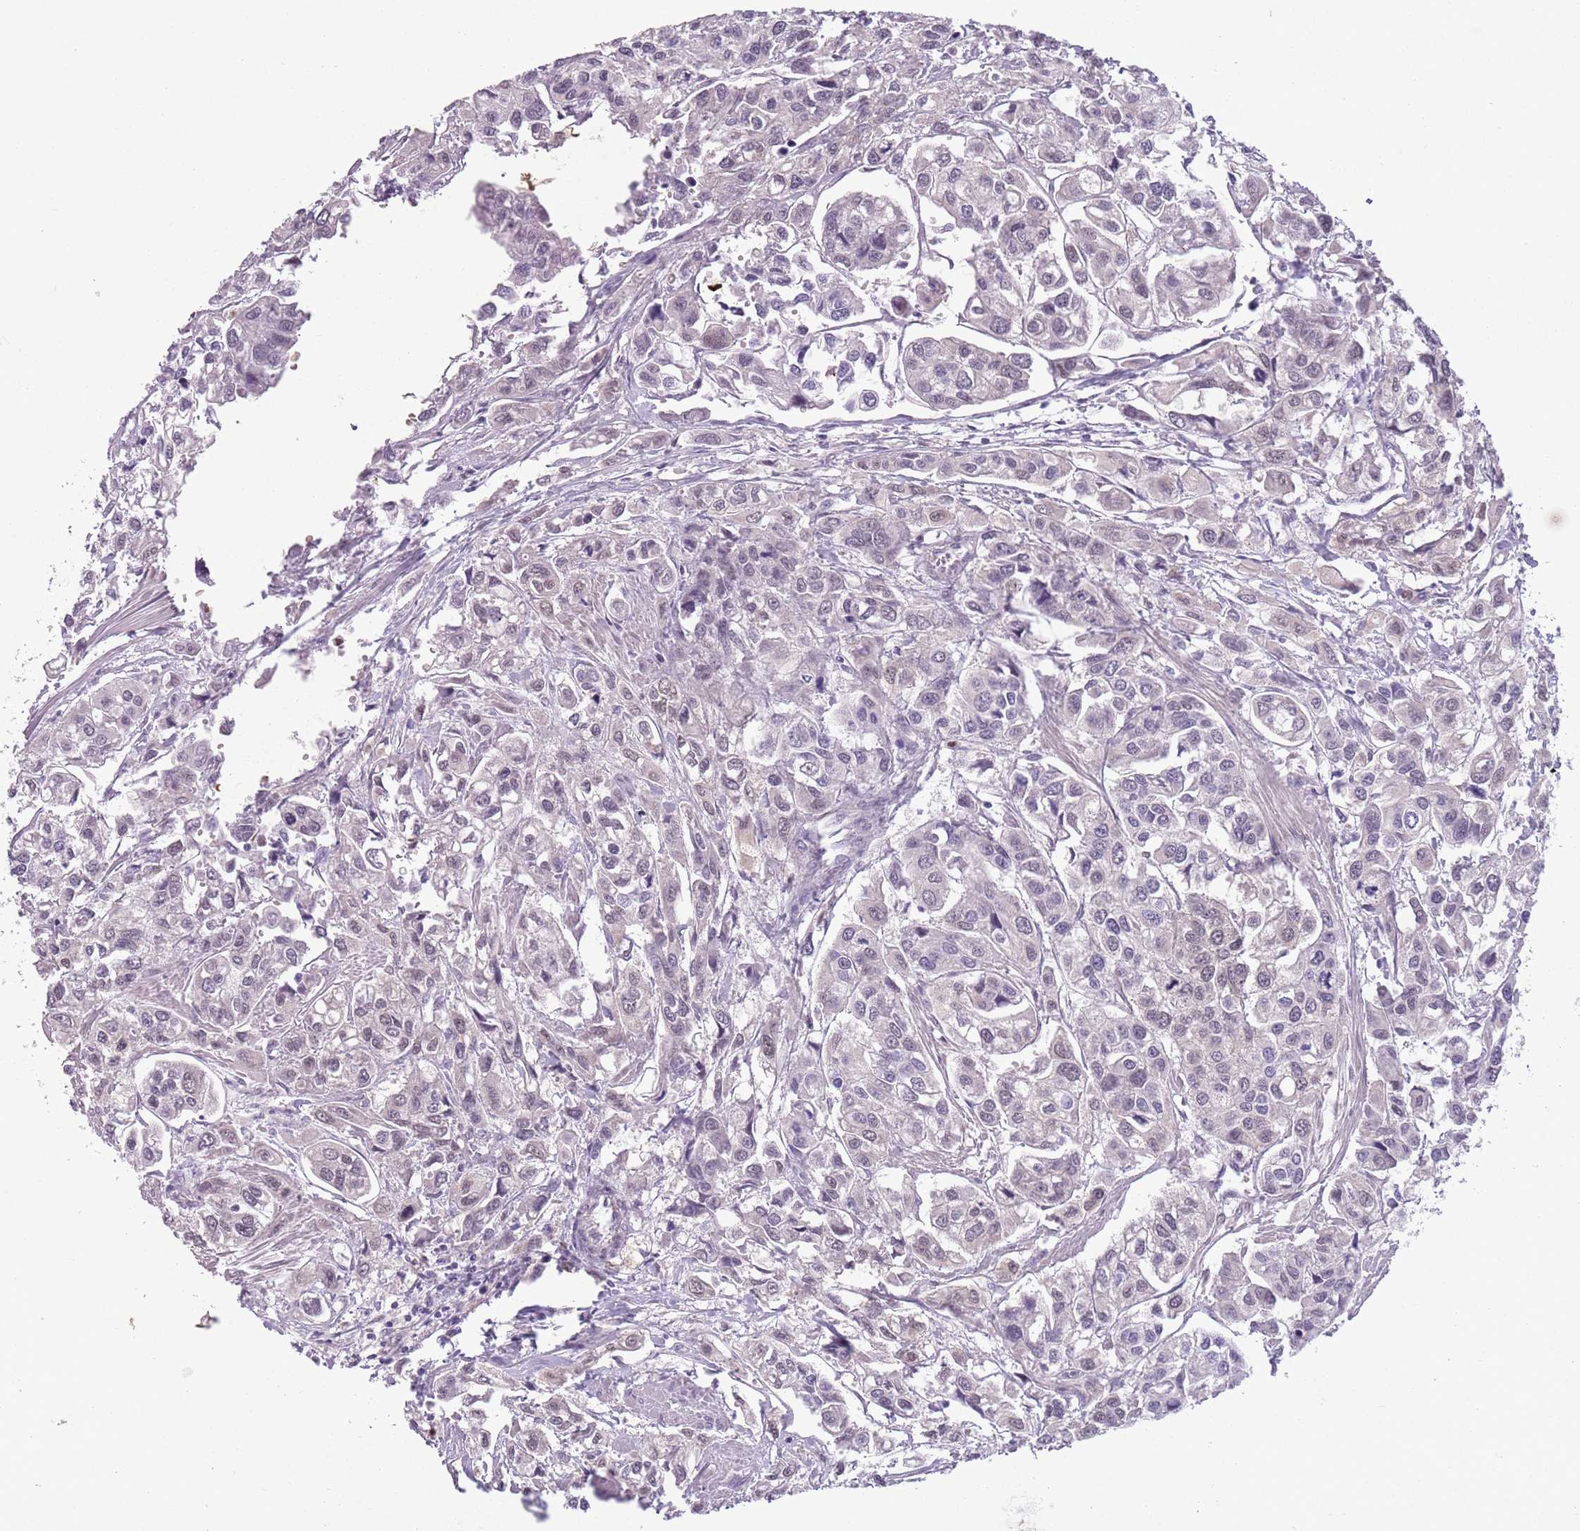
{"staining": {"intensity": "negative", "quantity": "none", "location": "none"}, "tissue": "urothelial cancer", "cell_type": "Tumor cells", "image_type": "cancer", "snomed": [{"axis": "morphology", "description": "Urothelial carcinoma, High grade"}, {"axis": "topography", "description": "Urinary bladder"}], "caption": "Tumor cells are negative for protein expression in human urothelial carcinoma (high-grade).", "gene": "ADCY7", "patient": {"sex": "male", "age": 67}}